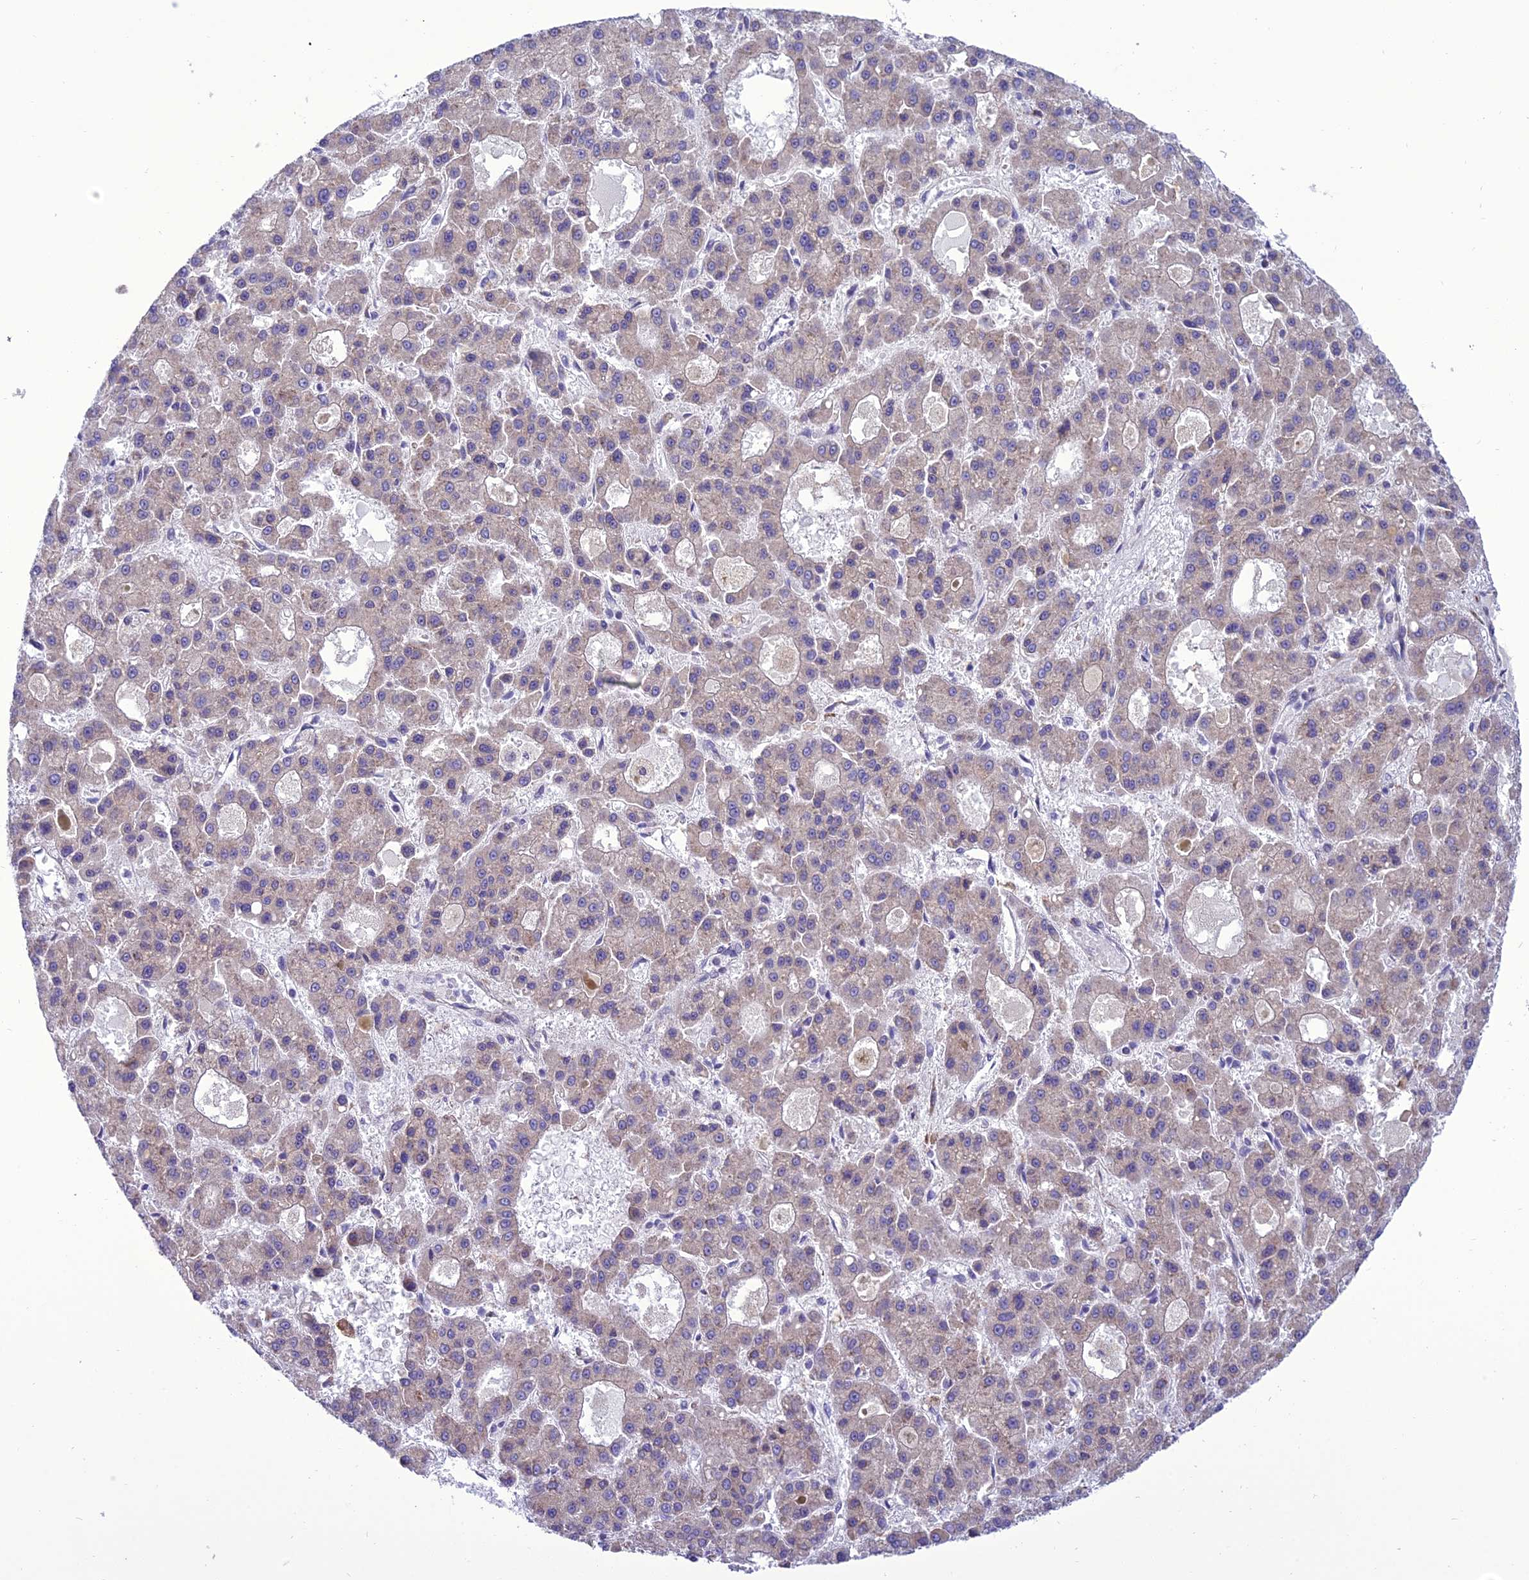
{"staining": {"intensity": "weak", "quantity": "25%-75%", "location": "cytoplasmic/membranous"}, "tissue": "liver cancer", "cell_type": "Tumor cells", "image_type": "cancer", "snomed": [{"axis": "morphology", "description": "Carcinoma, Hepatocellular, NOS"}, {"axis": "topography", "description": "Liver"}], "caption": "Liver cancer (hepatocellular carcinoma) stained with IHC exhibits weak cytoplasmic/membranous positivity in about 25%-75% of tumor cells.", "gene": "NEURL2", "patient": {"sex": "male", "age": 70}}